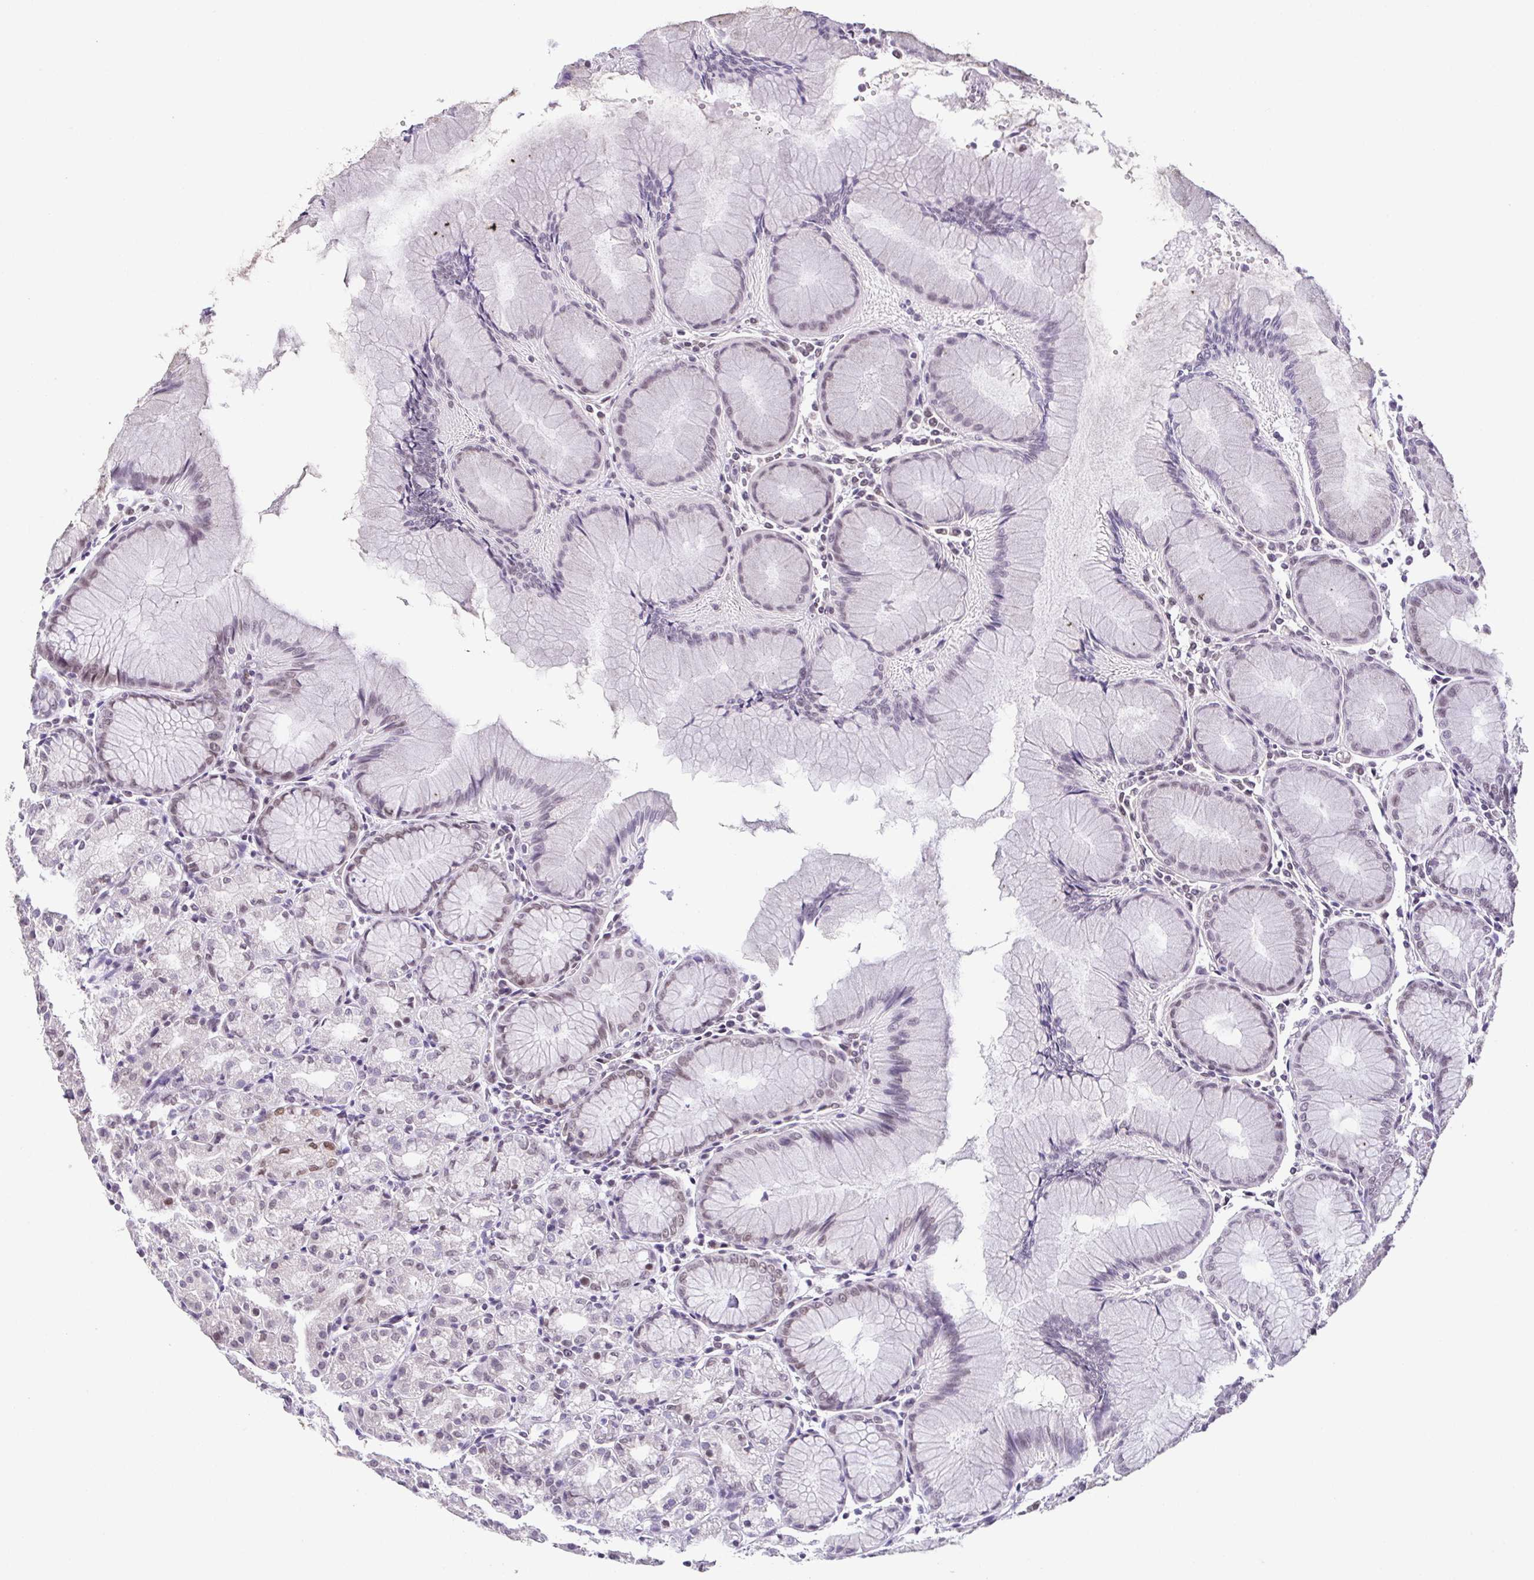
{"staining": {"intensity": "negative", "quantity": "none", "location": "none"}, "tissue": "stomach", "cell_type": "Glandular cells", "image_type": "normal", "snomed": [{"axis": "morphology", "description": "Normal tissue, NOS"}, {"axis": "topography", "description": "Stomach"}], "caption": "IHC histopathology image of benign stomach: stomach stained with DAB displays no significant protein positivity in glandular cells.", "gene": "RBM3", "patient": {"sex": "female", "age": 57}}